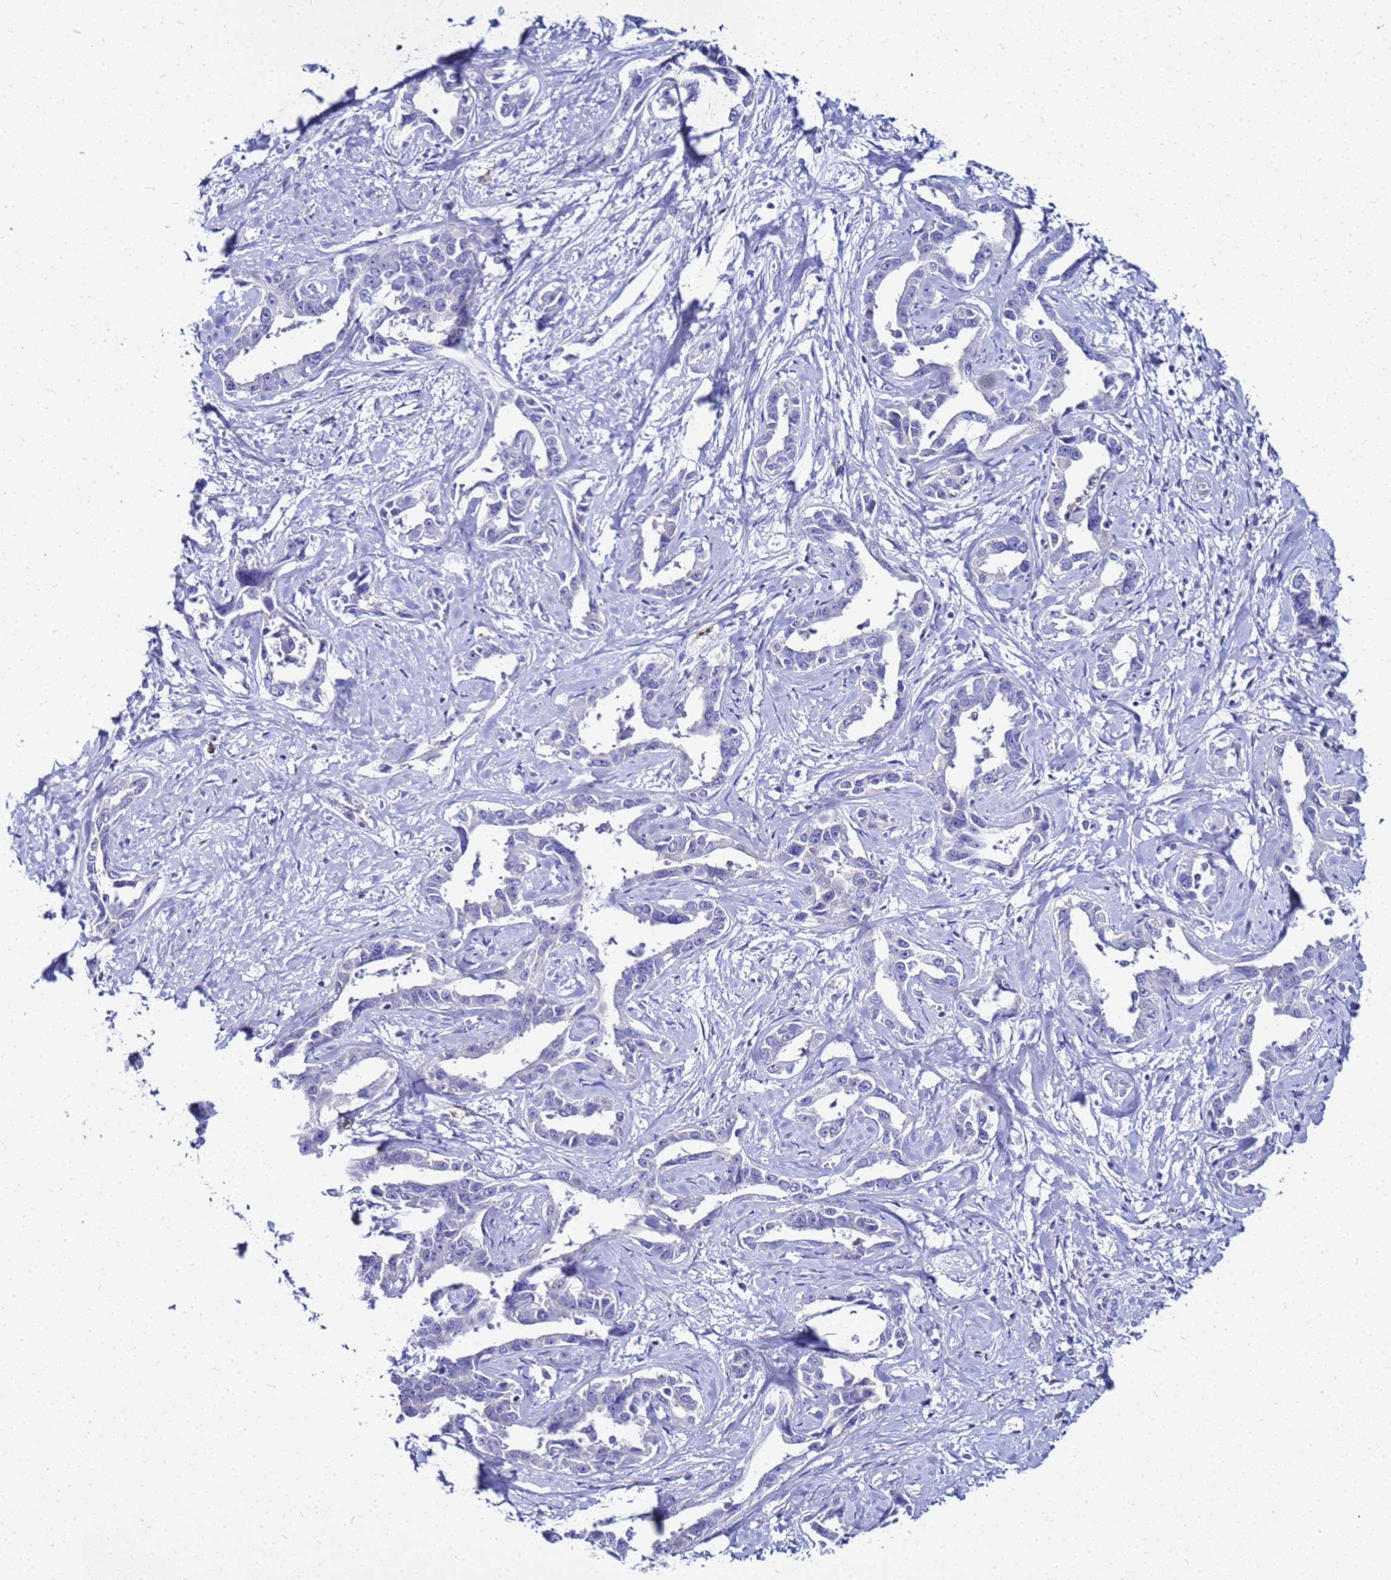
{"staining": {"intensity": "negative", "quantity": "none", "location": "none"}, "tissue": "liver cancer", "cell_type": "Tumor cells", "image_type": "cancer", "snomed": [{"axis": "morphology", "description": "Cholangiocarcinoma"}, {"axis": "topography", "description": "Liver"}], "caption": "A histopathology image of liver cancer stained for a protein shows no brown staining in tumor cells.", "gene": "CSTA", "patient": {"sex": "male", "age": 59}}